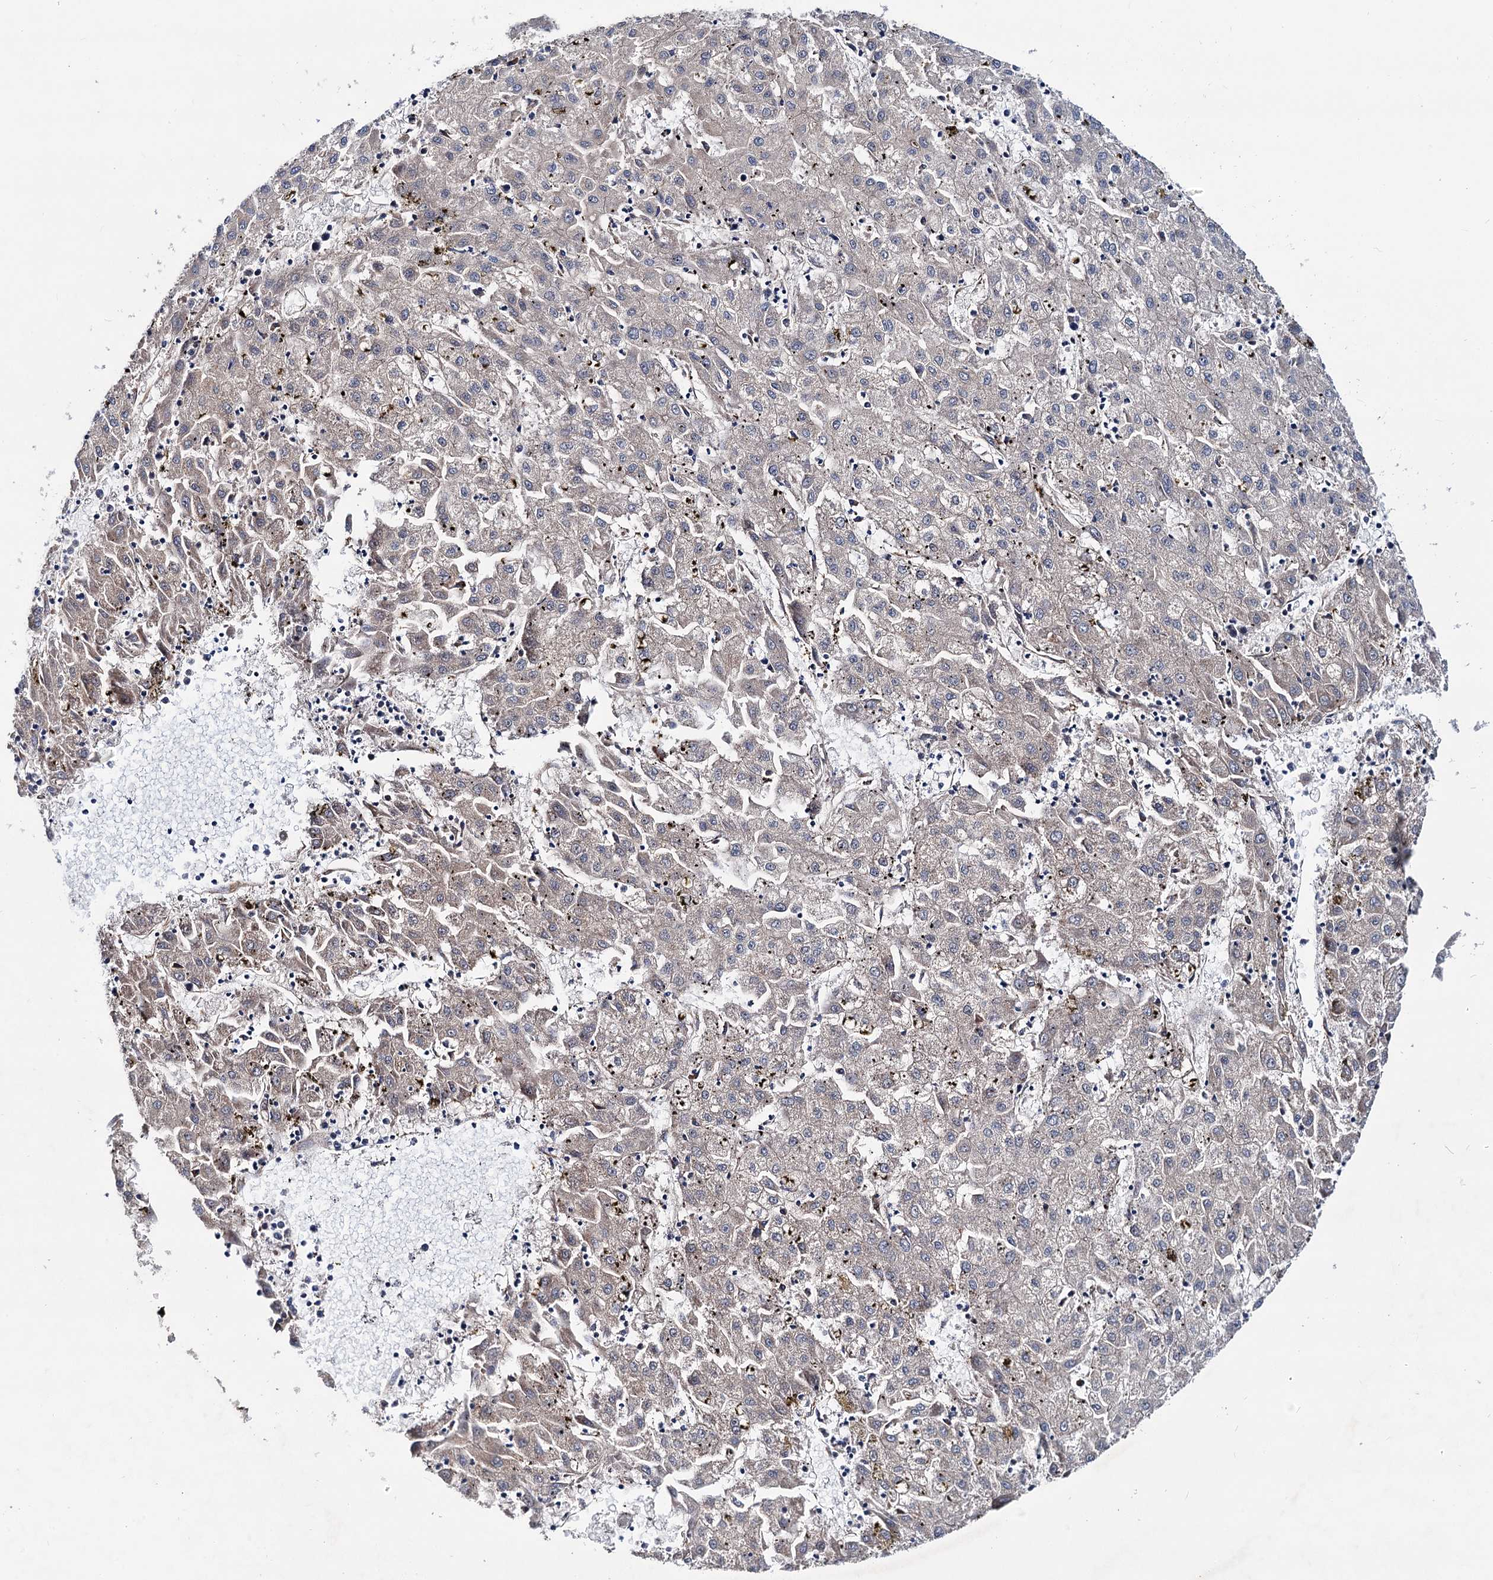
{"staining": {"intensity": "weak", "quantity": "<25%", "location": "cytoplasmic/membranous"}, "tissue": "liver cancer", "cell_type": "Tumor cells", "image_type": "cancer", "snomed": [{"axis": "morphology", "description": "Carcinoma, Hepatocellular, NOS"}, {"axis": "topography", "description": "Liver"}], "caption": "Immunohistochemistry (IHC) photomicrograph of neoplastic tissue: liver cancer (hepatocellular carcinoma) stained with DAB shows no significant protein expression in tumor cells.", "gene": "PTDSS2", "patient": {"sex": "male", "age": 72}}